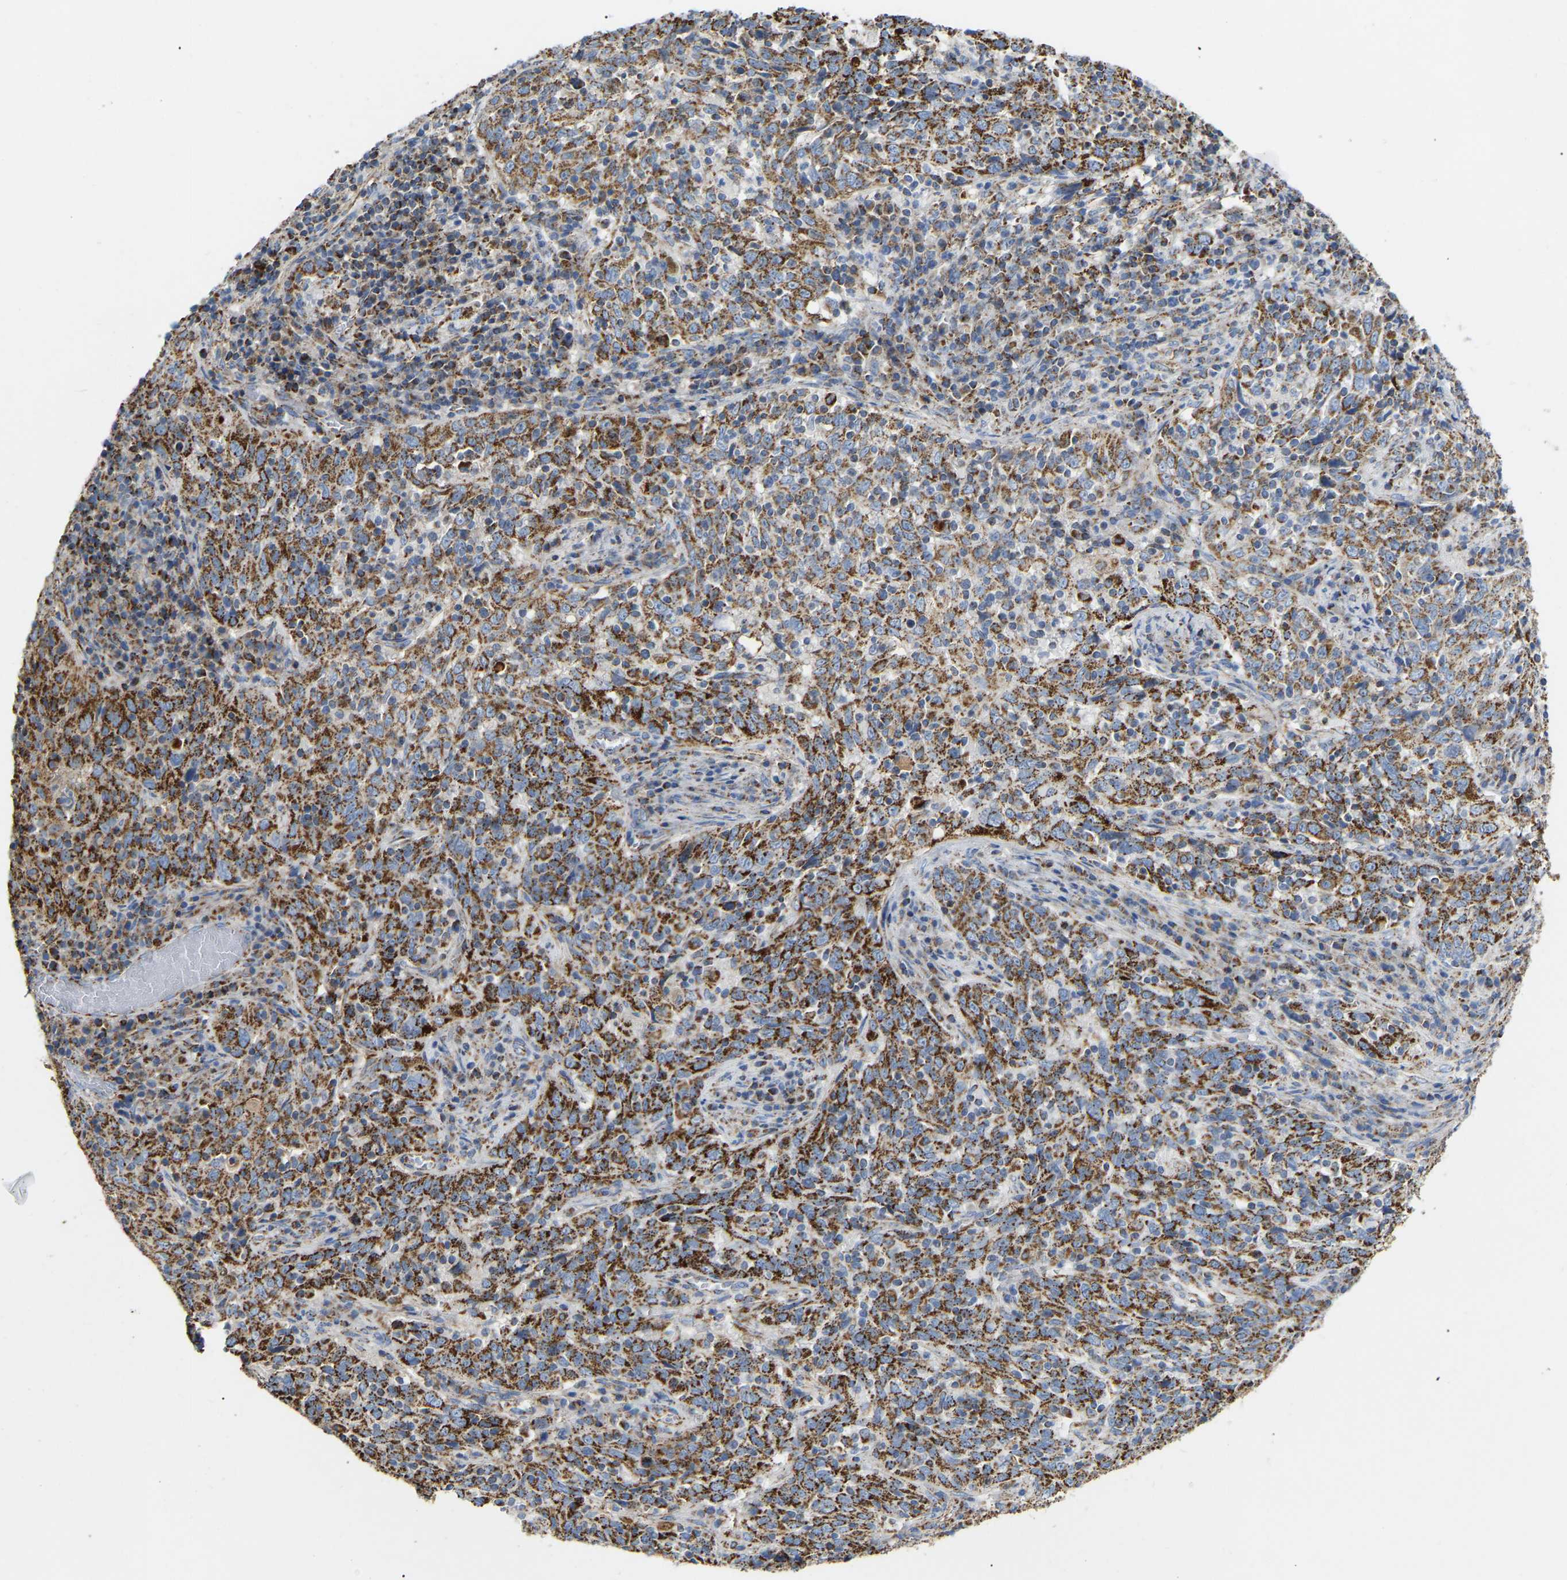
{"staining": {"intensity": "moderate", "quantity": ">75%", "location": "cytoplasmic/membranous"}, "tissue": "cervical cancer", "cell_type": "Tumor cells", "image_type": "cancer", "snomed": [{"axis": "morphology", "description": "Squamous cell carcinoma, NOS"}, {"axis": "topography", "description": "Cervix"}], "caption": "Protein expression analysis of cervical cancer demonstrates moderate cytoplasmic/membranous positivity in approximately >75% of tumor cells.", "gene": "HIBADH", "patient": {"sex": "female", "age": 46}}